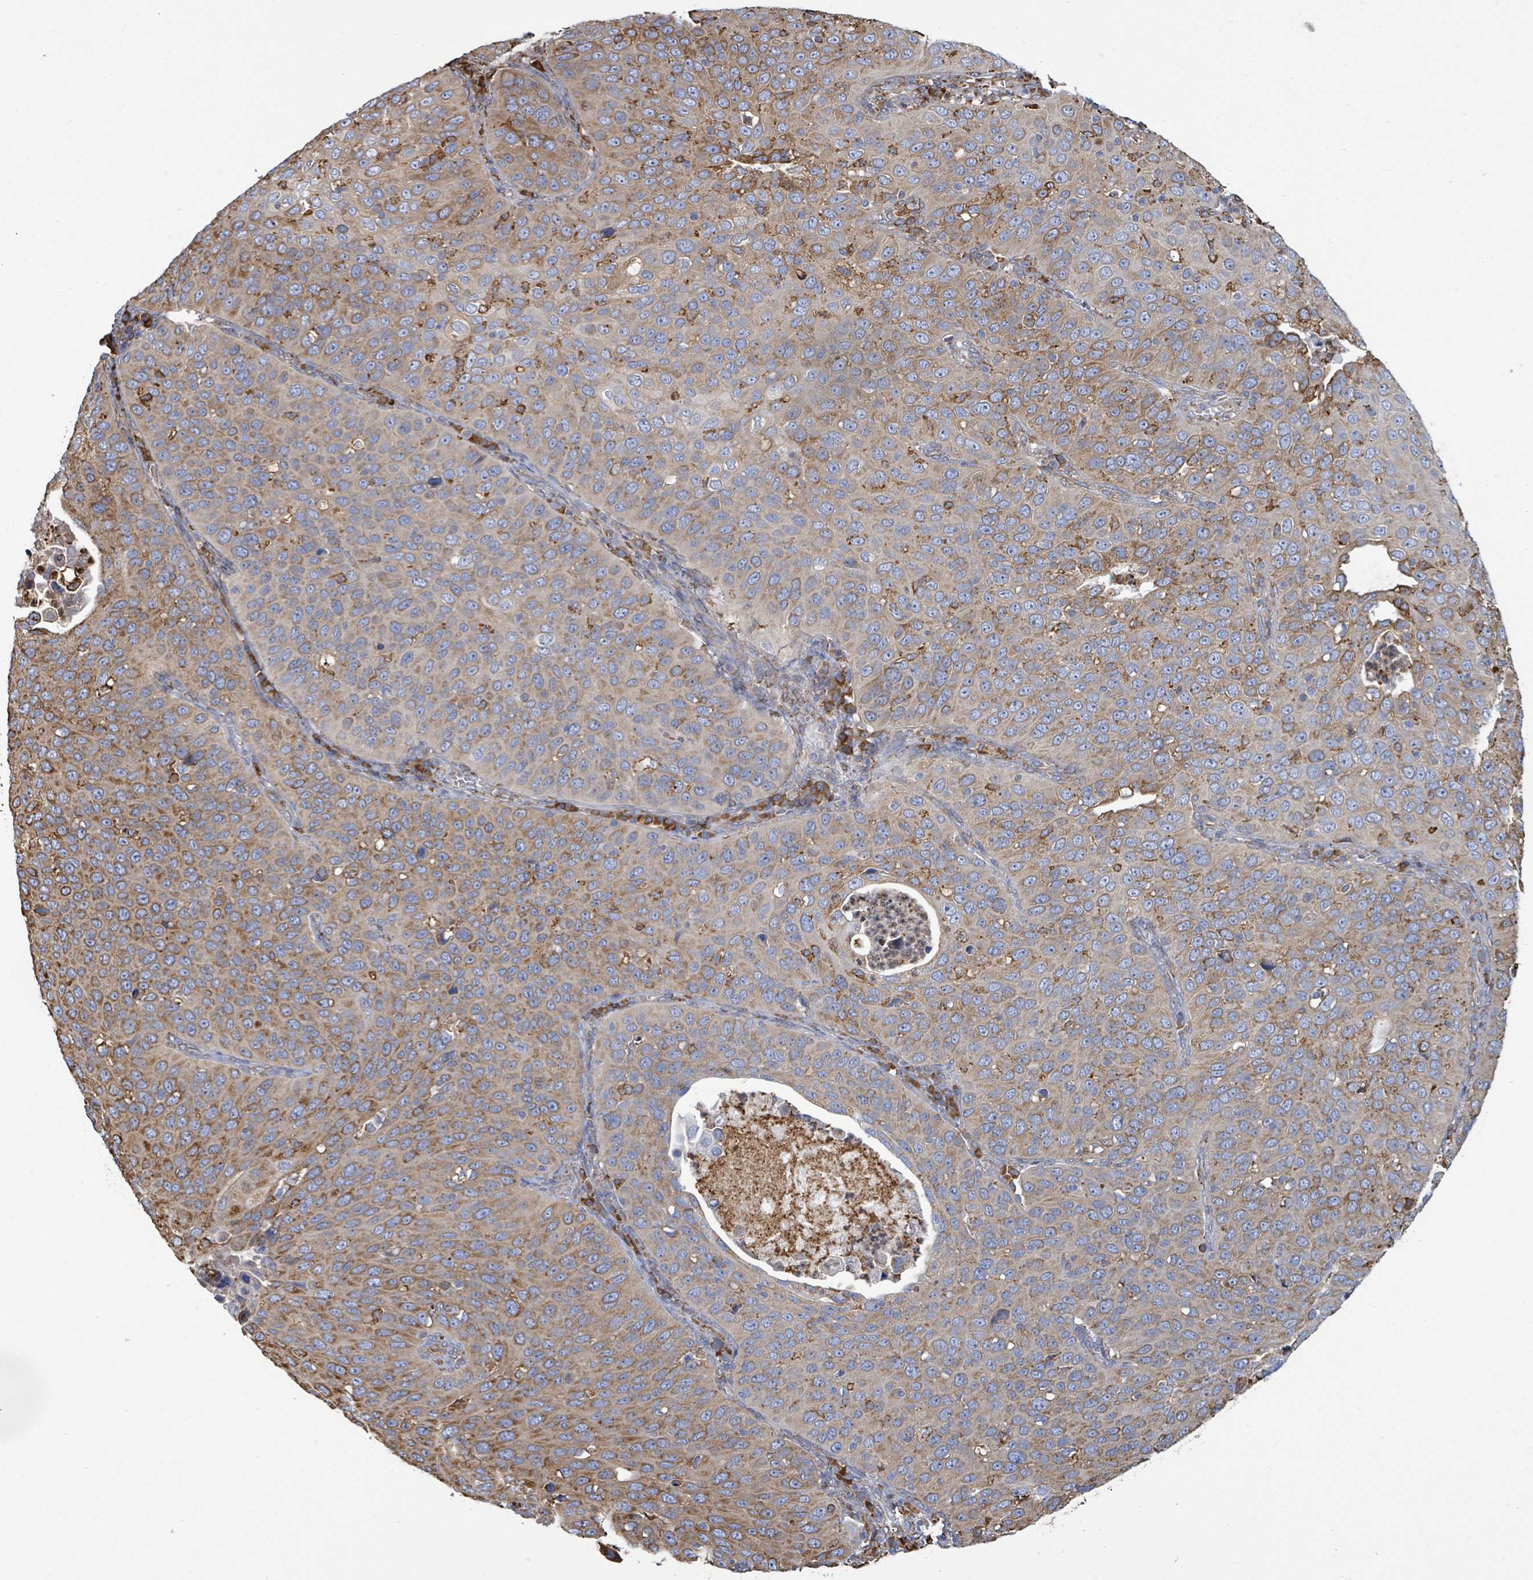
{"staining": {"intensity": "moderate", "quantity": ">75%", "location": "cytoplasmic/membranous"}, "tissue": "cervical cancer", "cell_type": "Tumor cells", "image_type": "cancer", "snomed": [{"axis": "morphology", "description": "Squamous cell carcinoma, NOS"}, {"axis": "topography", "description": "Cervix"}], "caption": "Cervical cancer (squamous cell carcinoma) stained with a protein marker exhibits moderate staining in tumor cells.", "gene": "RFPL4A", "patient": {"sex": "female", "age": 36}}